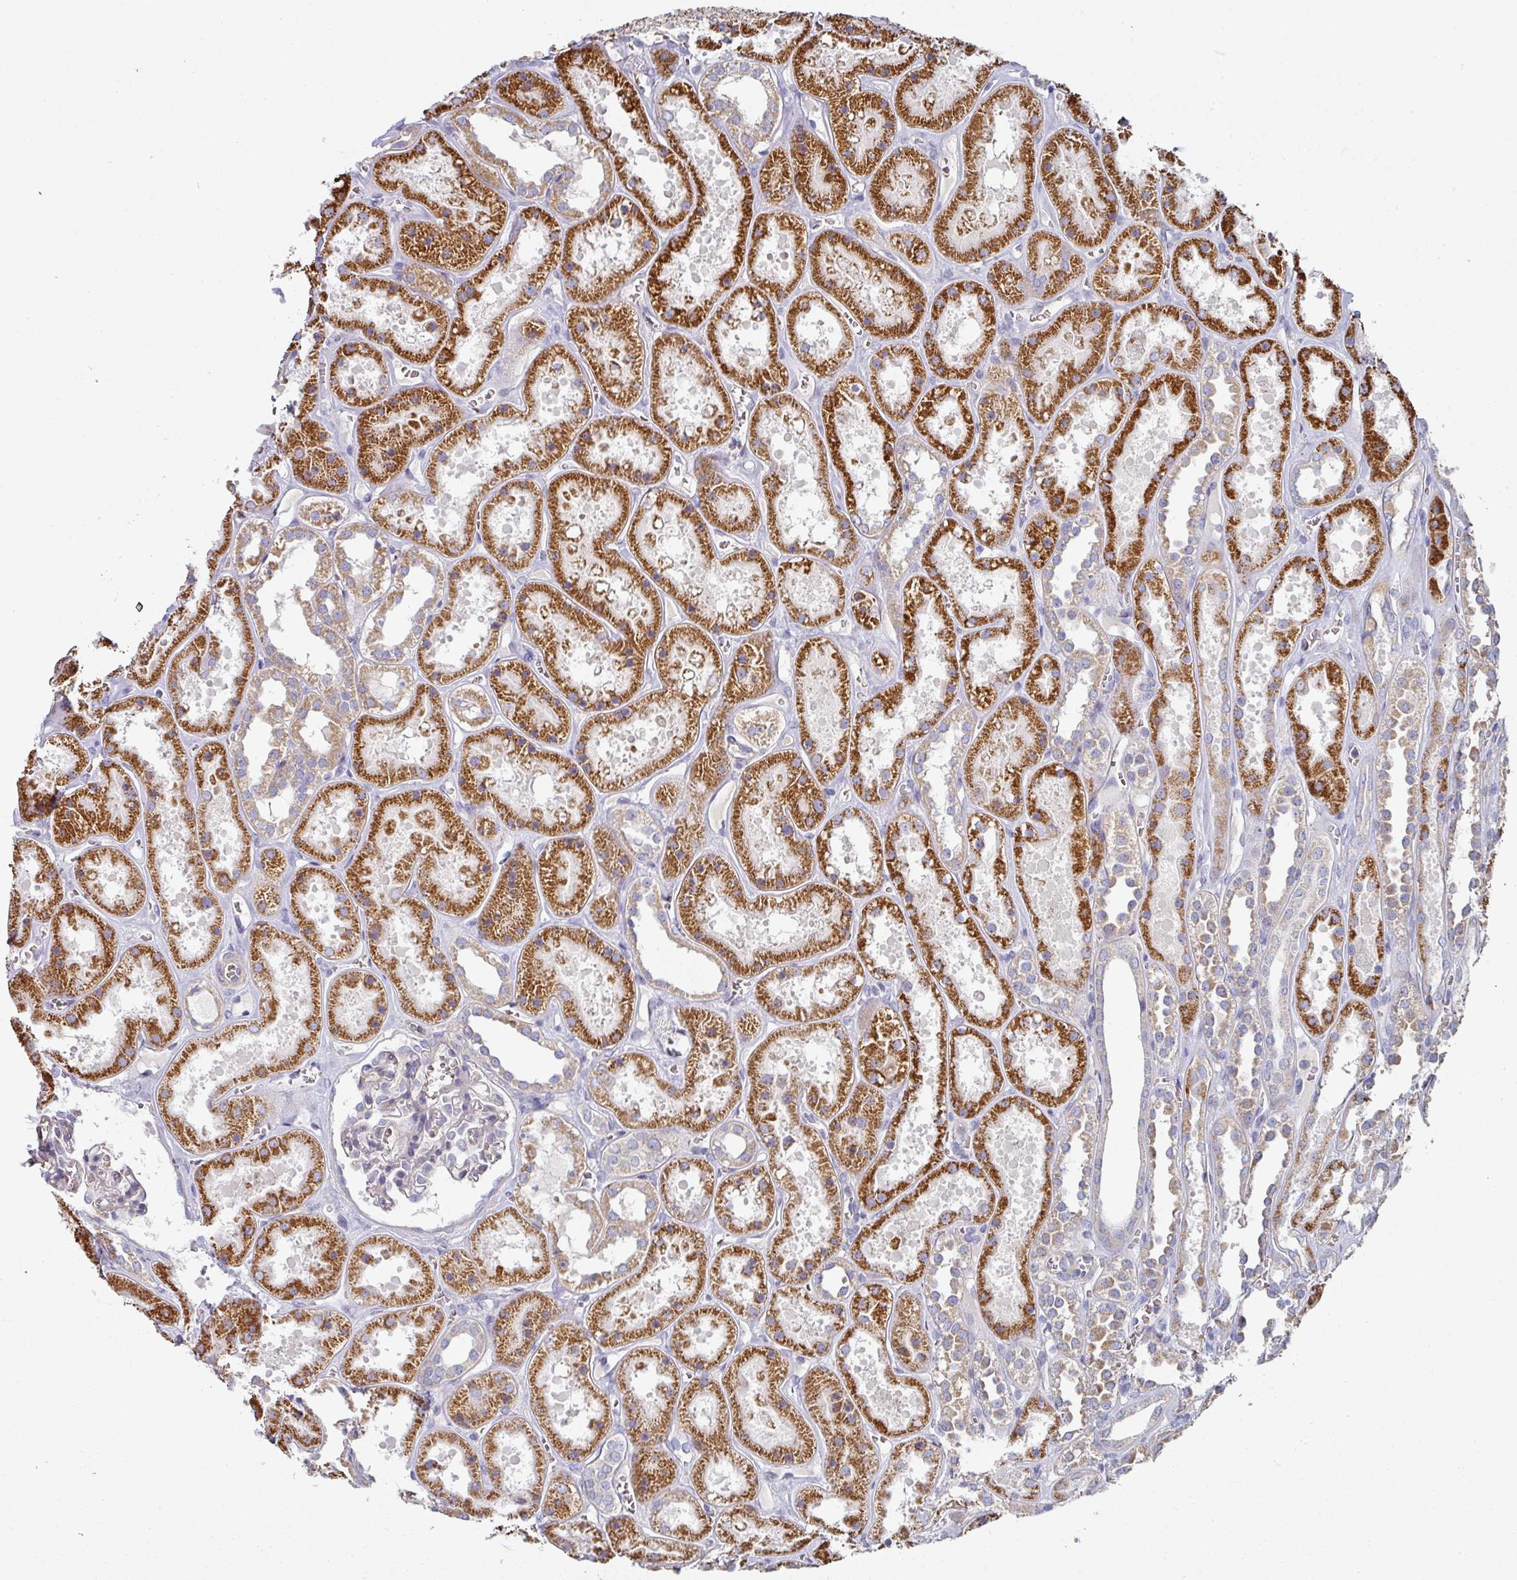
{"staining": {"intensity": "negative", "quantity": "none", "location": "none"}, "tissue": "kidney", "cell_type": "Cells in glomeruli", "image_type": "normal", "snomed": [{"axis": "morphology", "description": "Normal tissue, NOS"}, {"axis": "topography", "description": "Kidney"}], "caption": "IHC micrograph of normal human kidney stained for a protein (brown), which displays no positivity in cells in glomeruli. (IHC, brightfield microscopy, high magnification).", "gene": "PYROXD2", "patient": {"sex": "female", "age": 41}}